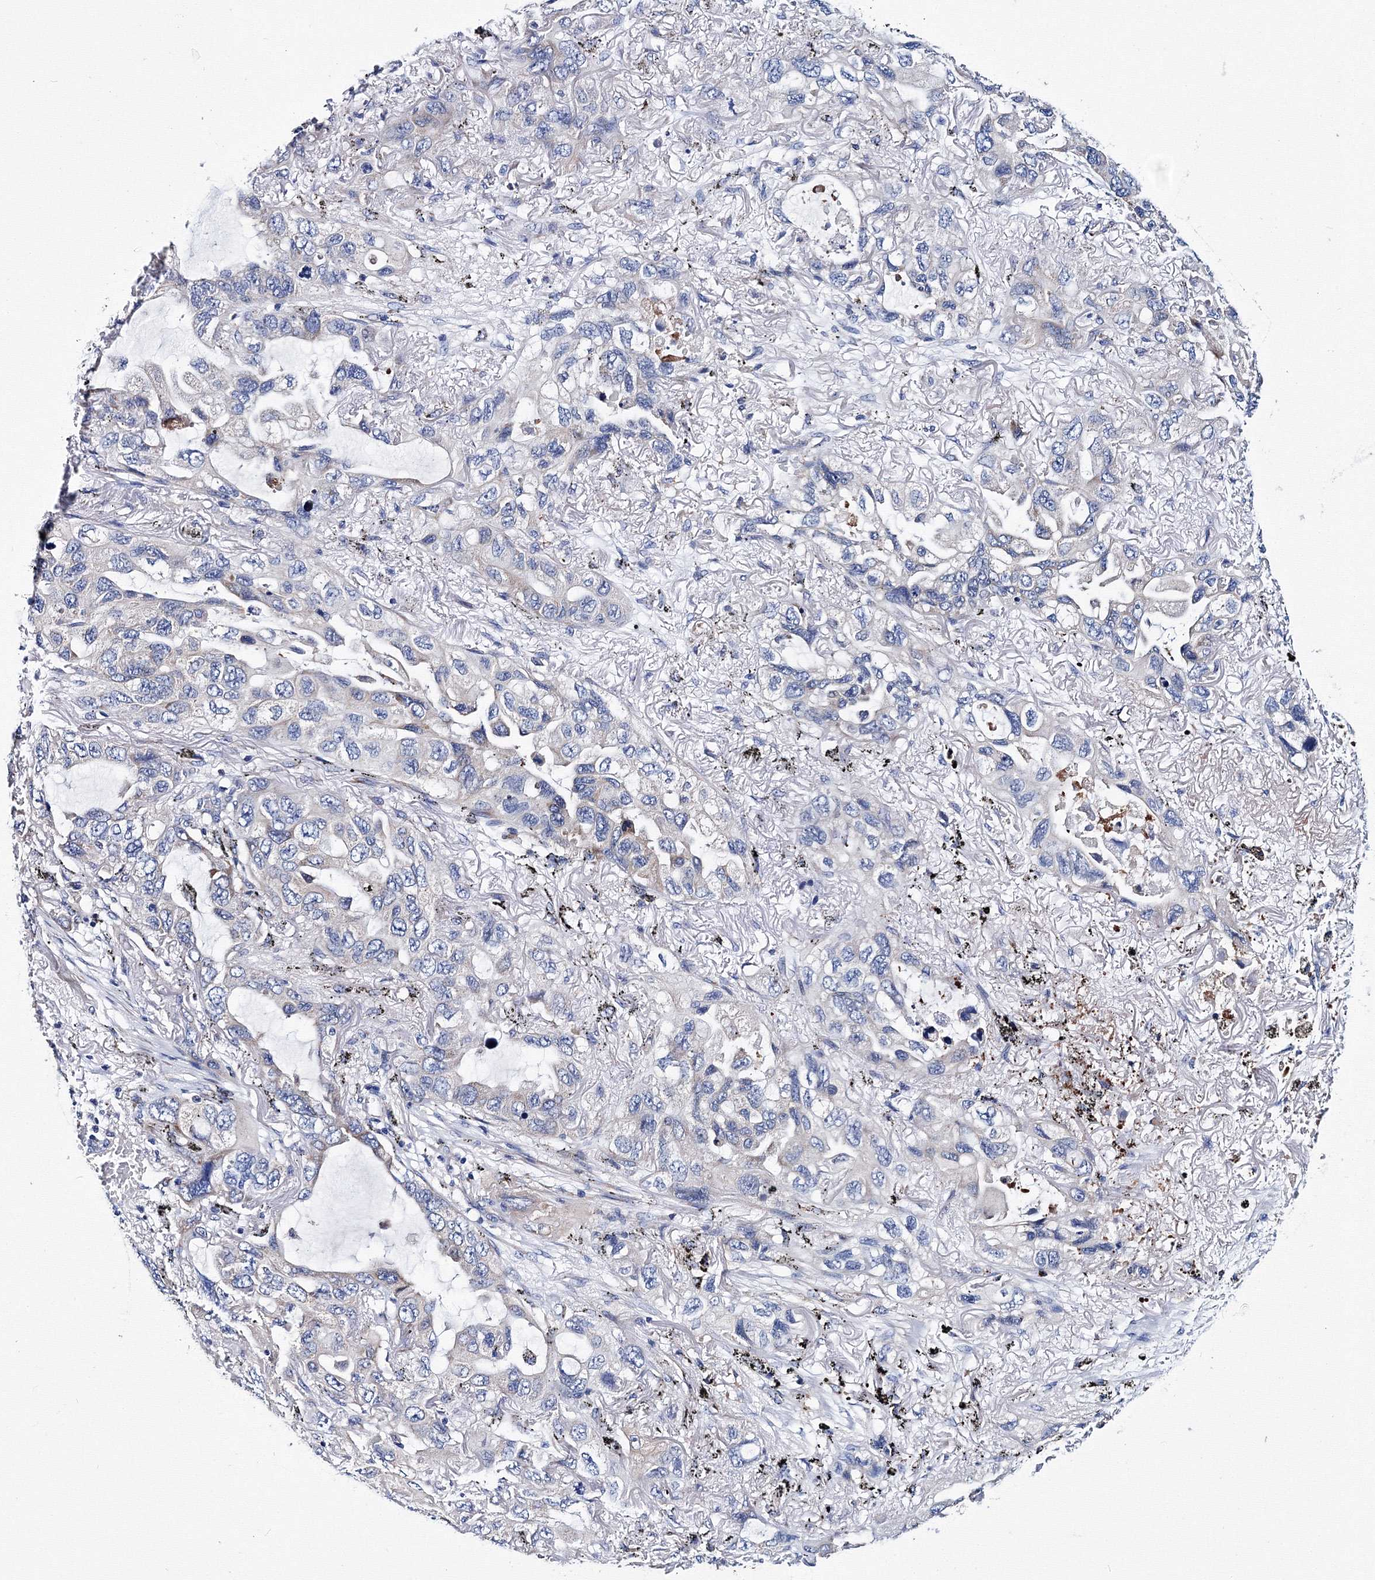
{"staining": {"intensity": "negative", "quantity": "none", "location": "none"}, "tissue": "lung cancer", "cell_type": "Tumor cells", "image_type": "cancer", "snomed": [{"axis": "morphology", "description": "Squamous cell carcinoma, NOS"}, {"axis": "topography", "description": "Lung"}], "caption": "Immunohistochemistry (IHC) image of neoplastic tissue: lung cancer stained with DAB demonstrates no significant protein expression in tumor cells.", "gene": "TRPM2", "patient": {"sex": "female", "age": 73}}